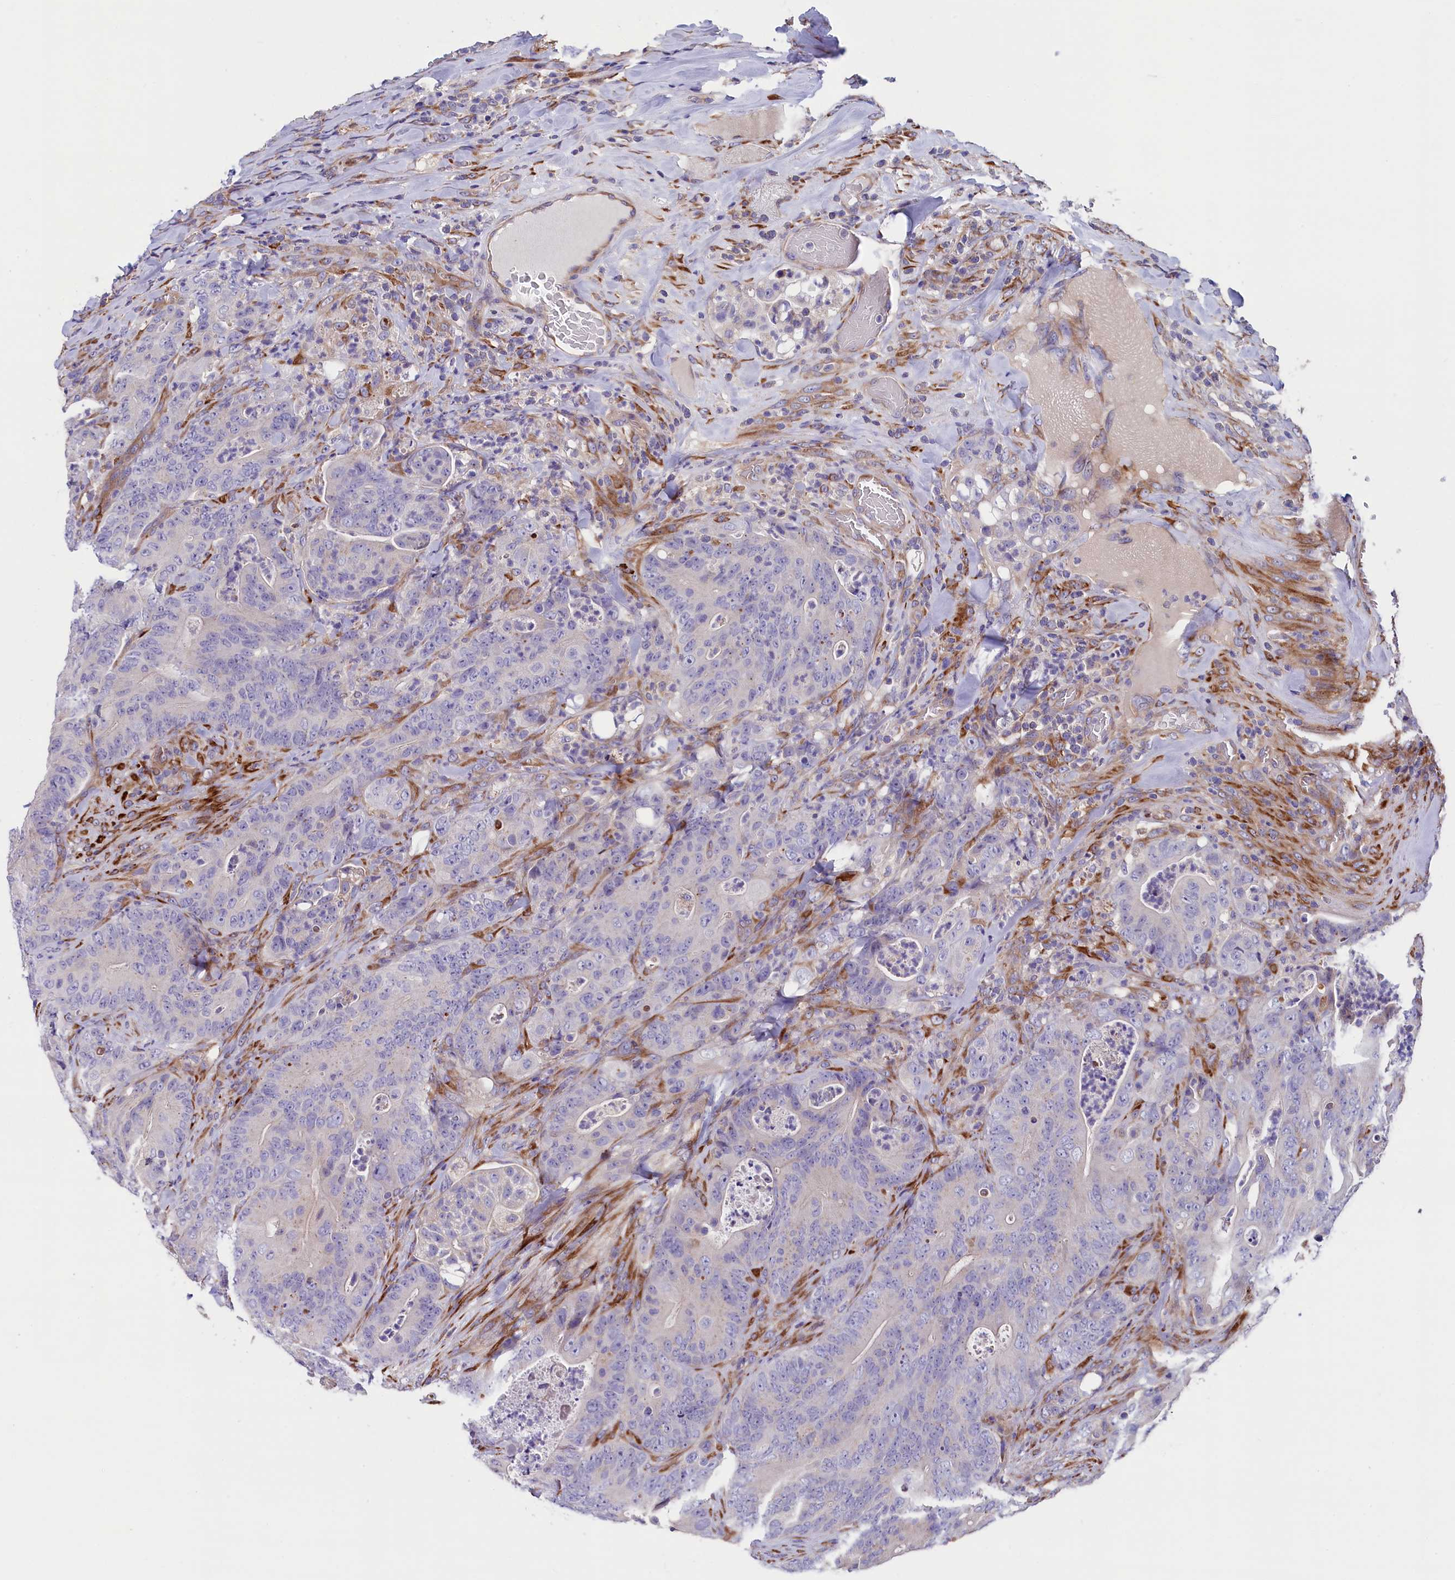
{"staining": {"intensity": "negative", "quantity": "none", "location": "none"}, "tissue": "colorectal cancer", "cell_type": "Tumor cells", "image_type": "cancer", "snomed": [{"axis": "morphology", "description": "Normal tissue, NOS"}, {"axis": "topography", "description": "Colon"}], "caption": "High power microscopy micrograph of an immunohistochemistry (IHC) histopathology image of colorectal cancer, revealing no significant expression in tumor cells. The staining was performed using DAB (3,3'-diaminobenzidine) to visualize the protein expression in brown, while the nuclei were stained in blue with hematoxylin (Magnification: 20x).", "gene": "GPR108", "patient": {"sex": "female", "age": 82}}